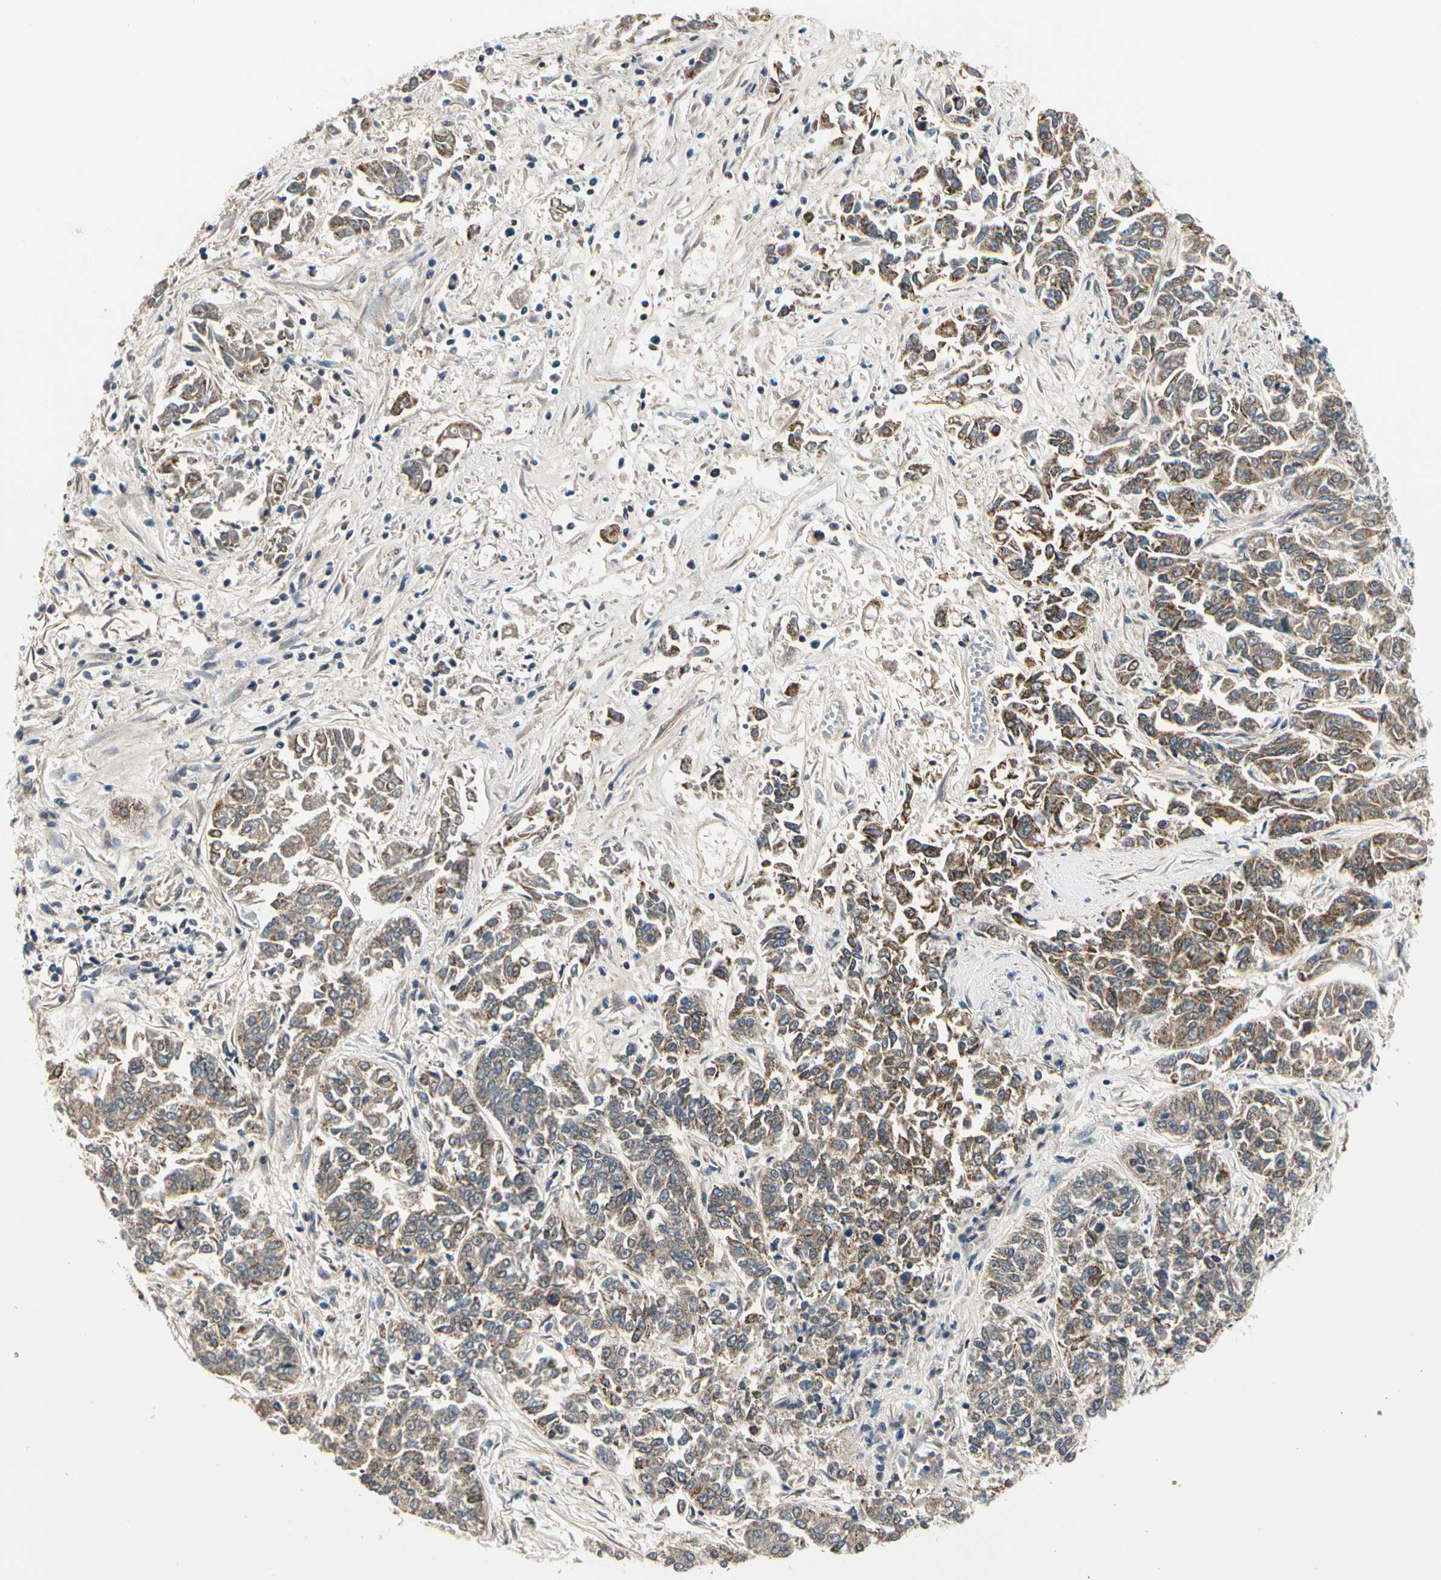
{"staining": {"intensity": "moderate", "quantity": ">75%", "location": "cytoplasmic/membranous"}, "tissue": "lung cancer", "cell_type": "Tumor cells", "image_type": "cancer", "snomed": [{"axis": "morphology", "description": "Adenocarcinoma, NOS"}, {"axis": "topography", "description": "Lung"}], "caption": "A medium amount of moderate cytoplasmic/membranous positivity is identified in approximately >75% of tumor cells in adenocarcinoma (lung) tissue. The staining is performed using DAB brown chromogen to label protein expression. The nuclei are counter-stained blue using hematoxylin.", "gene": "PDK2", "patient": {"sex": "male", "age": 84}}